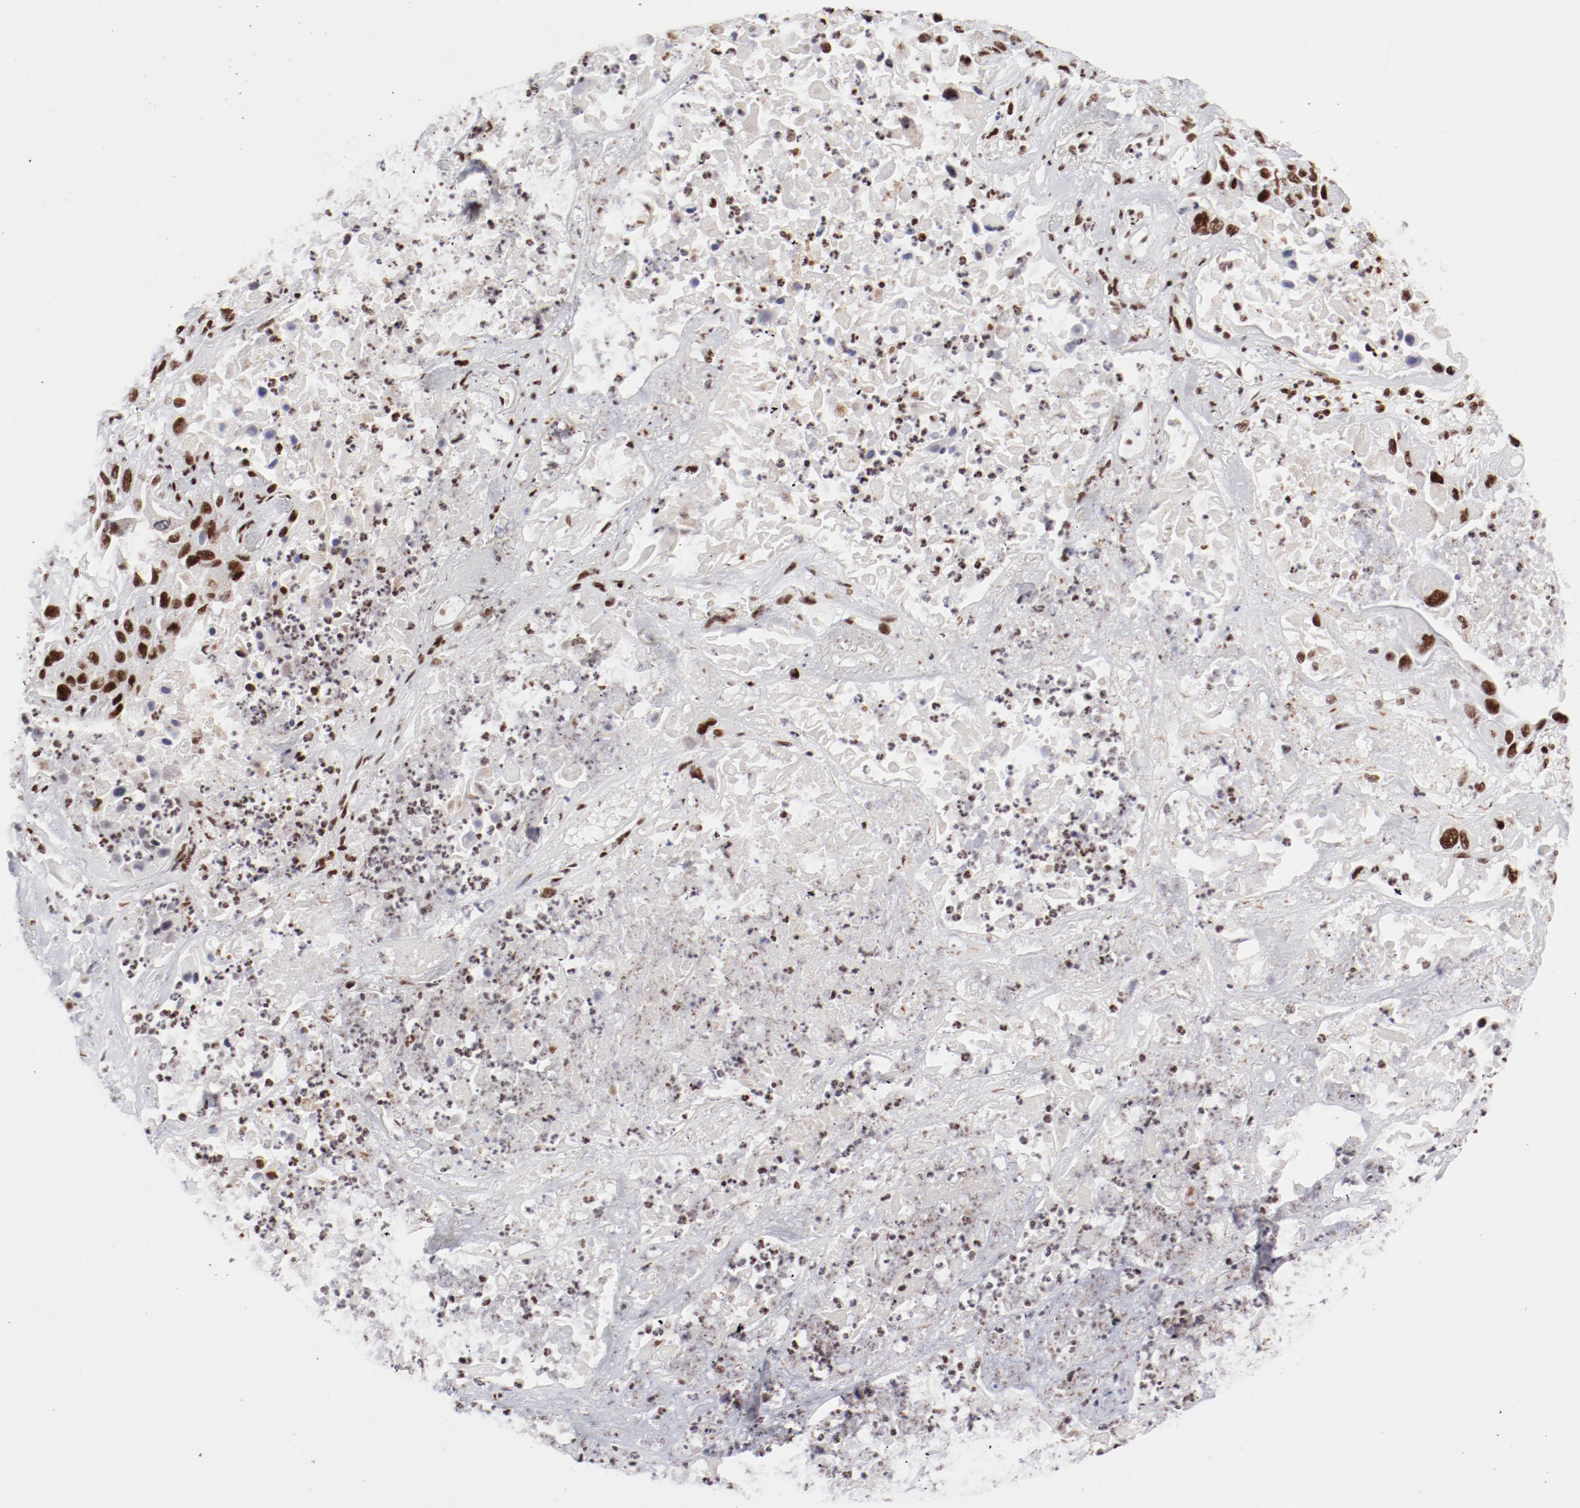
{"staining": {"intensity": "strong", "quantity": ">75%", "location": "nuclear"}, "tissue": "lung cancer", "cell_type": "Tumor cells", "image_type": "cancer", "snomed": [{"axis": "morphology", "description": "Squamous cell carcinoma, NOS"}, {"axis": "topography", "description": "Lung"}], "caption": "Immunohistochemical staining of human lung cancer demonstrates strong nuclear protein staining in about >75% of tumor cells. (Brightfield microscopy of DAB IHC at high magnification).", "gene": "NFYB", "patient": {"sex": "female", "age": 76}}